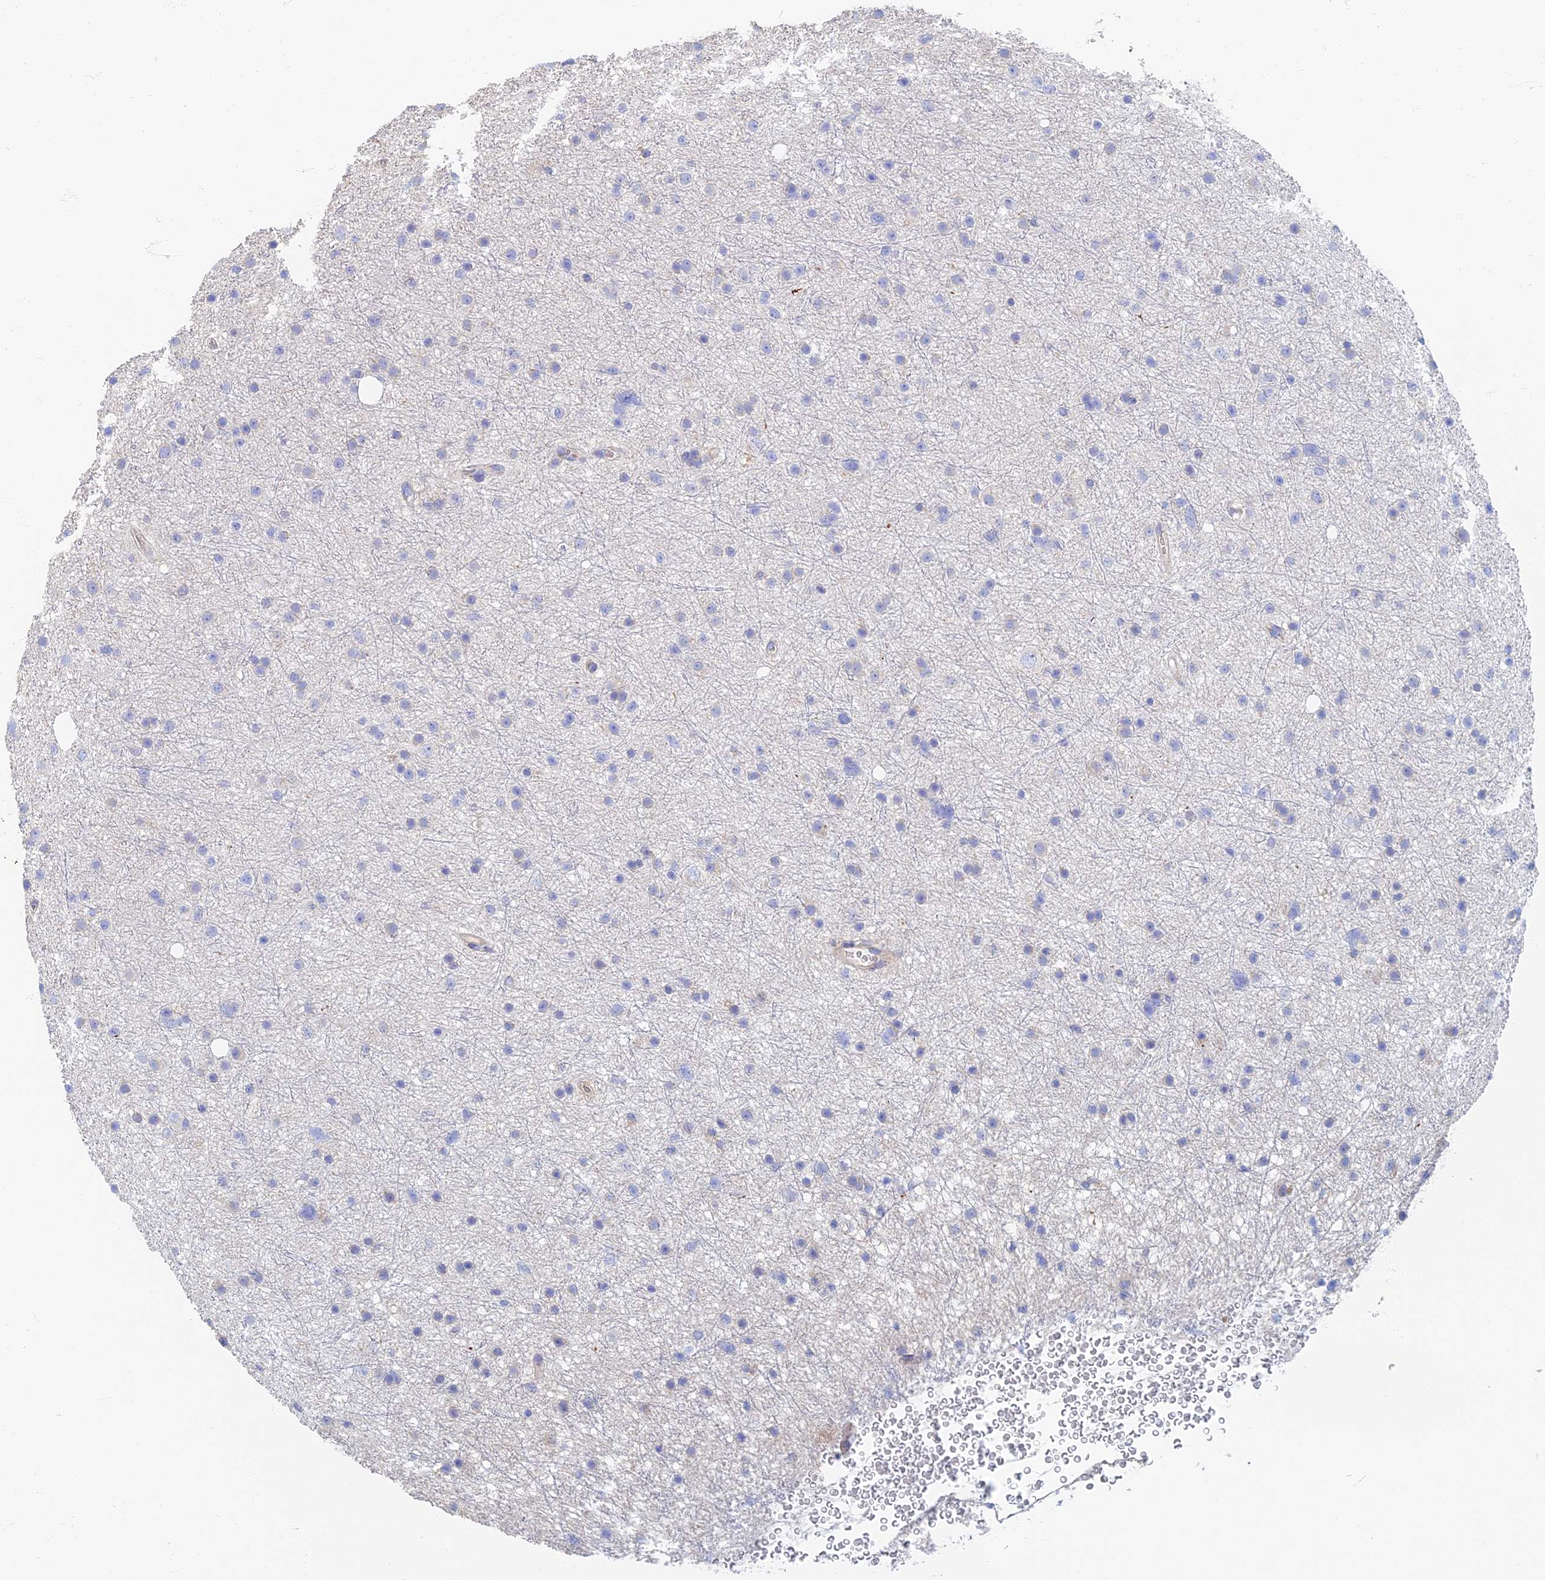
{"staining": {"intensity": "negative", "quantity": "none", "location": "none"}, "tissue": "glioma", "cell_type": "Tumor cells", "image_type": "cancer", "snomed": [{"axis": "morphology", "description": "Glioma, malignant, Low grade"}, {"axis": "topography", "description": "Cerebral cortex"}], "caption": "IHC micrograph of neoplastic tissue: glioma stained with DAB (3,3'-diaminobenzidine) exhibits no significant protein expression in tumor cells.", "gene": "TMEM44", "patient": {"sex": "female", "age": 39}}